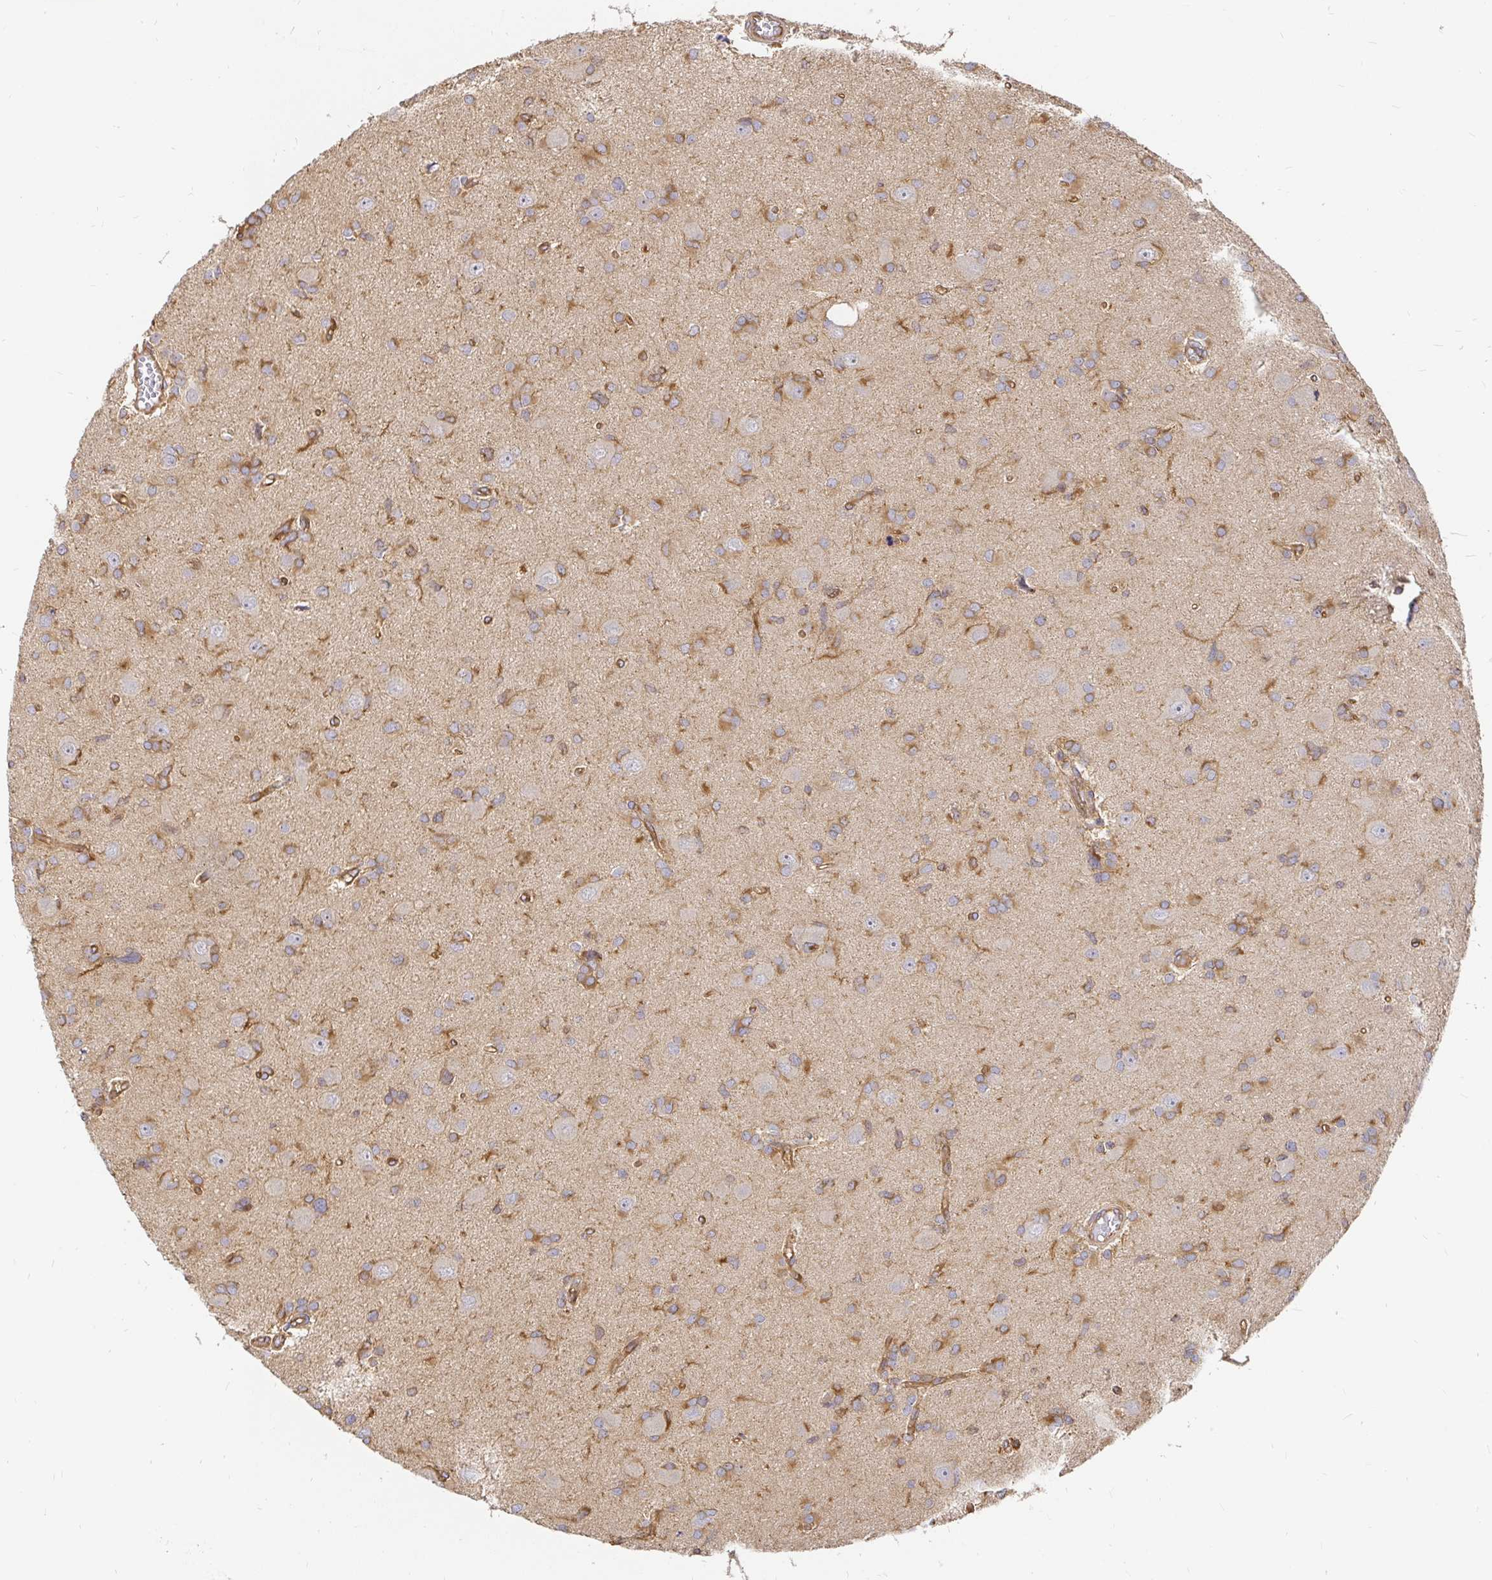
{"staining": {"intensity": "moderate", "quantity": "25%-75%", "location": "cytoplasmic/membranous"}, "tissue": "glioma", "cell_type": "Tumor cells", "image_type": "cancer", "snomed": [{"axis": "morphology", "description": "Glioma, malignant, High grade"}, {"axis": "topography", "description": "Brain"}], "caption": "An image of human glioma stained for a protein reveals moderate cytoplasmic/membranous brown staining in tumor cells.", "gene": "KIF5B", "patient": {"sex": "male", "age": 23}}